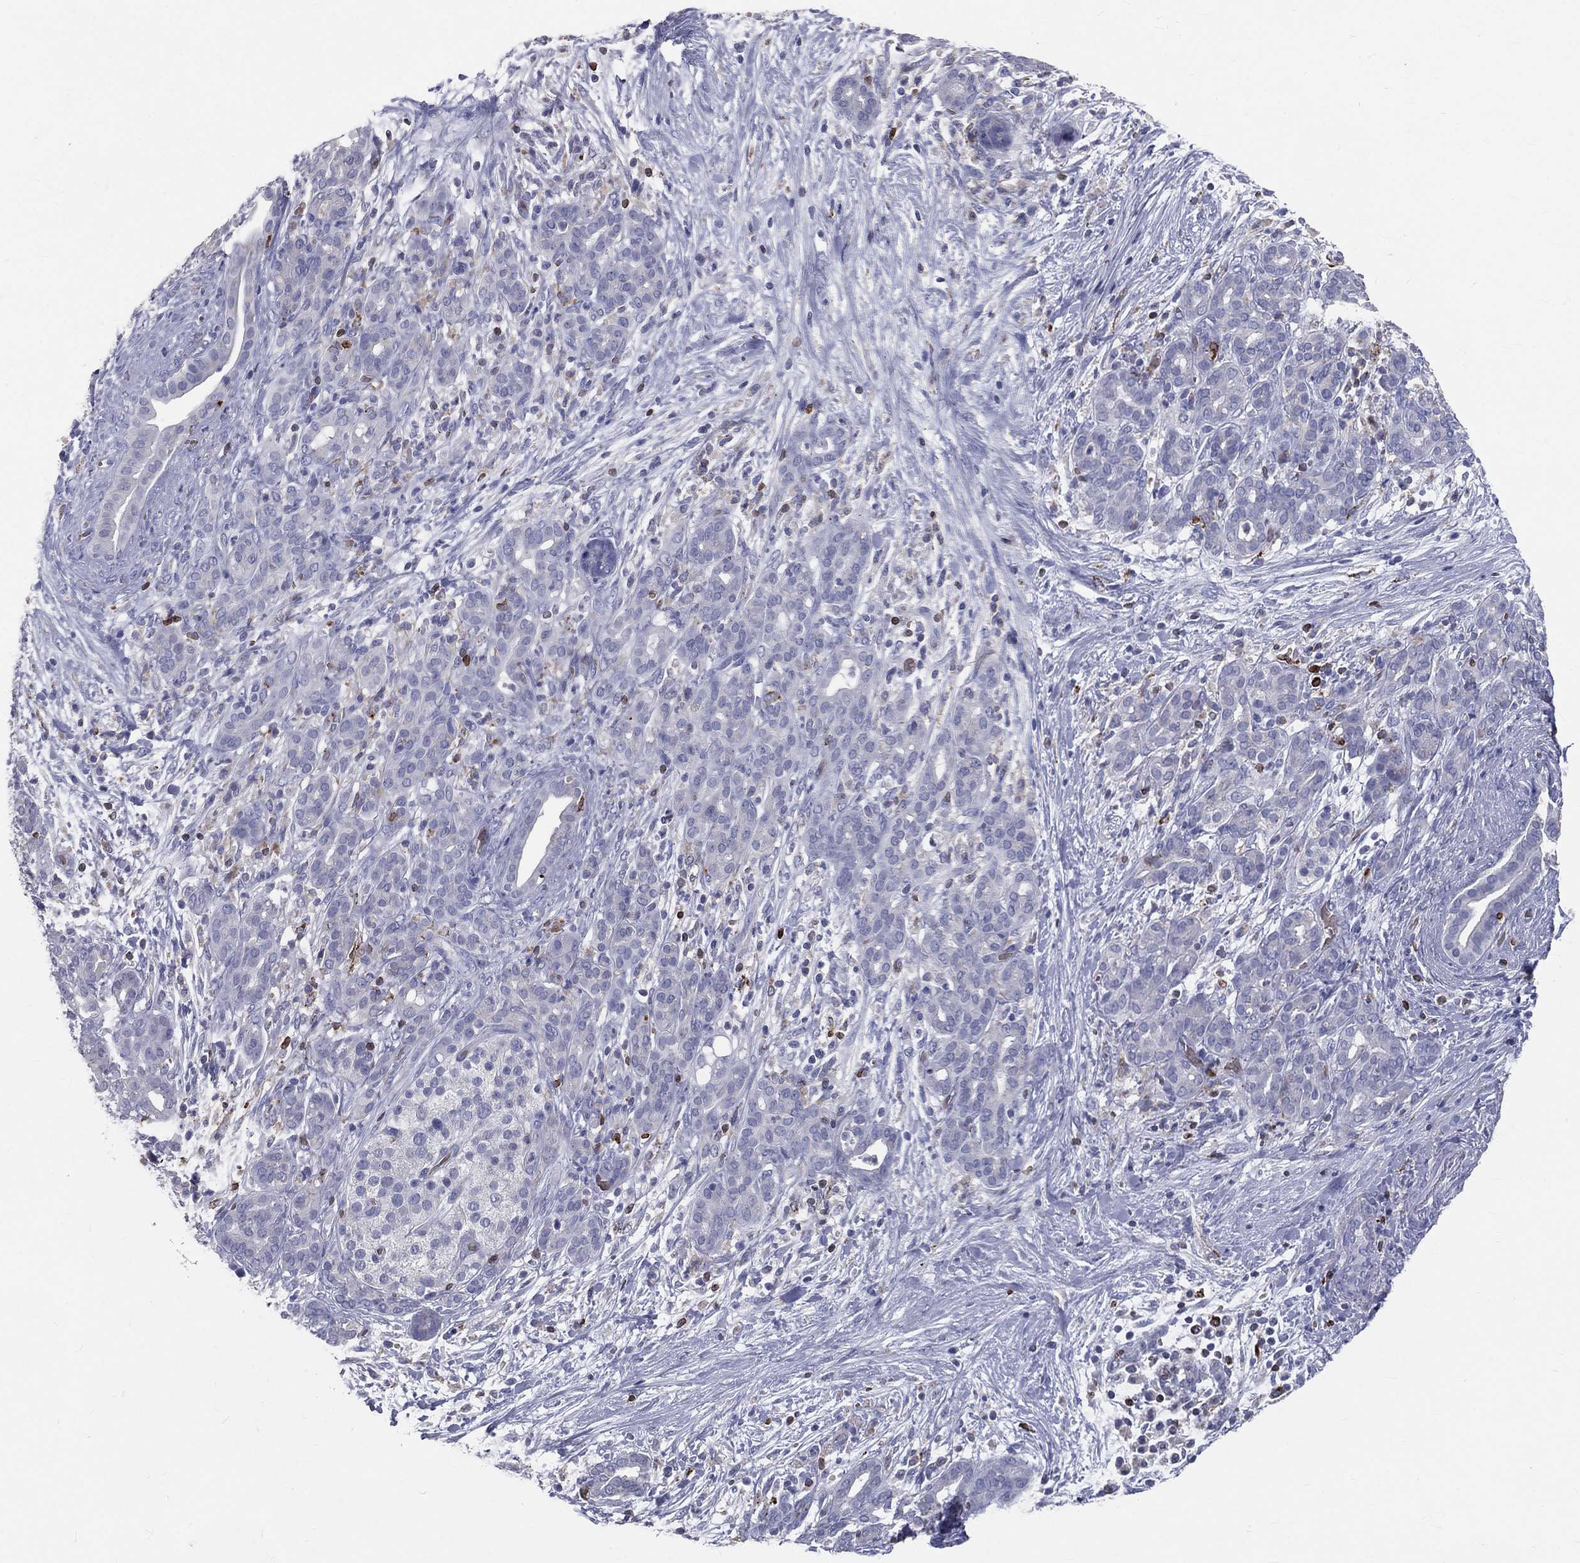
{"staining": {"intensity": "negative", "quantity": "none", "location": "none"}, "tissue": "pancreatic cancer", "cell_type": "Tumor cells", "image_type": "cancer", "snomed": [{"axis": "morphology", "description": "Adenocarcinoma, NOS"}, {"axis": "topography", "description": "Pancreas"}], "caption": "There is no significant staining in tumor cells of pancreatic adenocarcinoma.", "gene": "CTSW", "patient": {"sex": "male", "age": 44}}